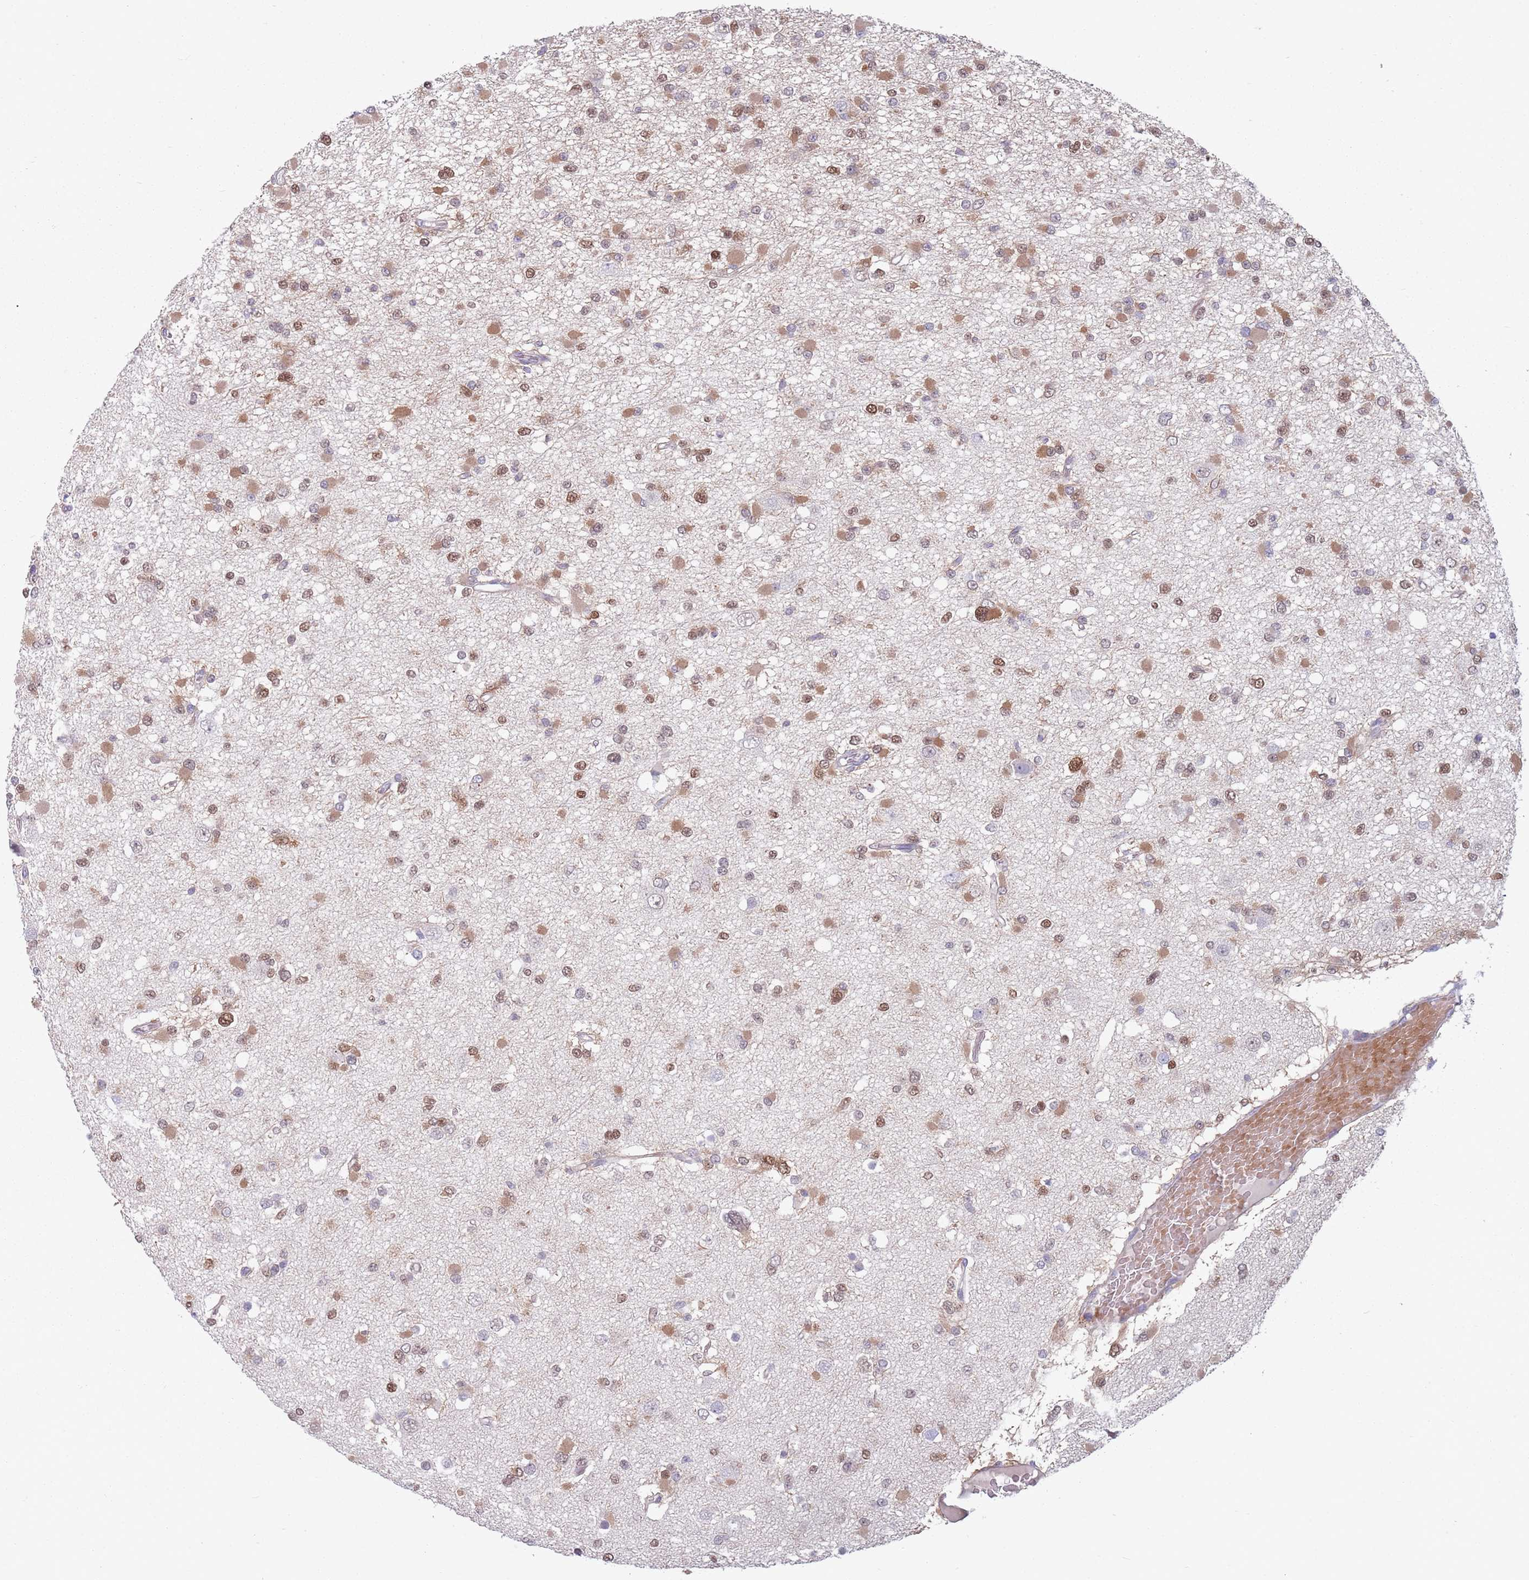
{"staining": {"intensity": "moderate", "quantity": ">75%", "location": "cytoplasmic/membranous,nuclear"}, "tissue": "glioma", "cell_type": "Tumor cells", "image_type": "cancer", "snomed": [{"axis": "morphology", "description": "Glioma, malignant, Low grade"}, {"axis": "topography", "description": "Brain"}], "caption": "Glioma stained with immunohistochemistry (IHC) reveals moderate cytoplasmic/membranous and nuclear expression in about >75% of tumor cells.", "gene": "CLNS1A", "patient": {"sex": "female", "age": 22}}